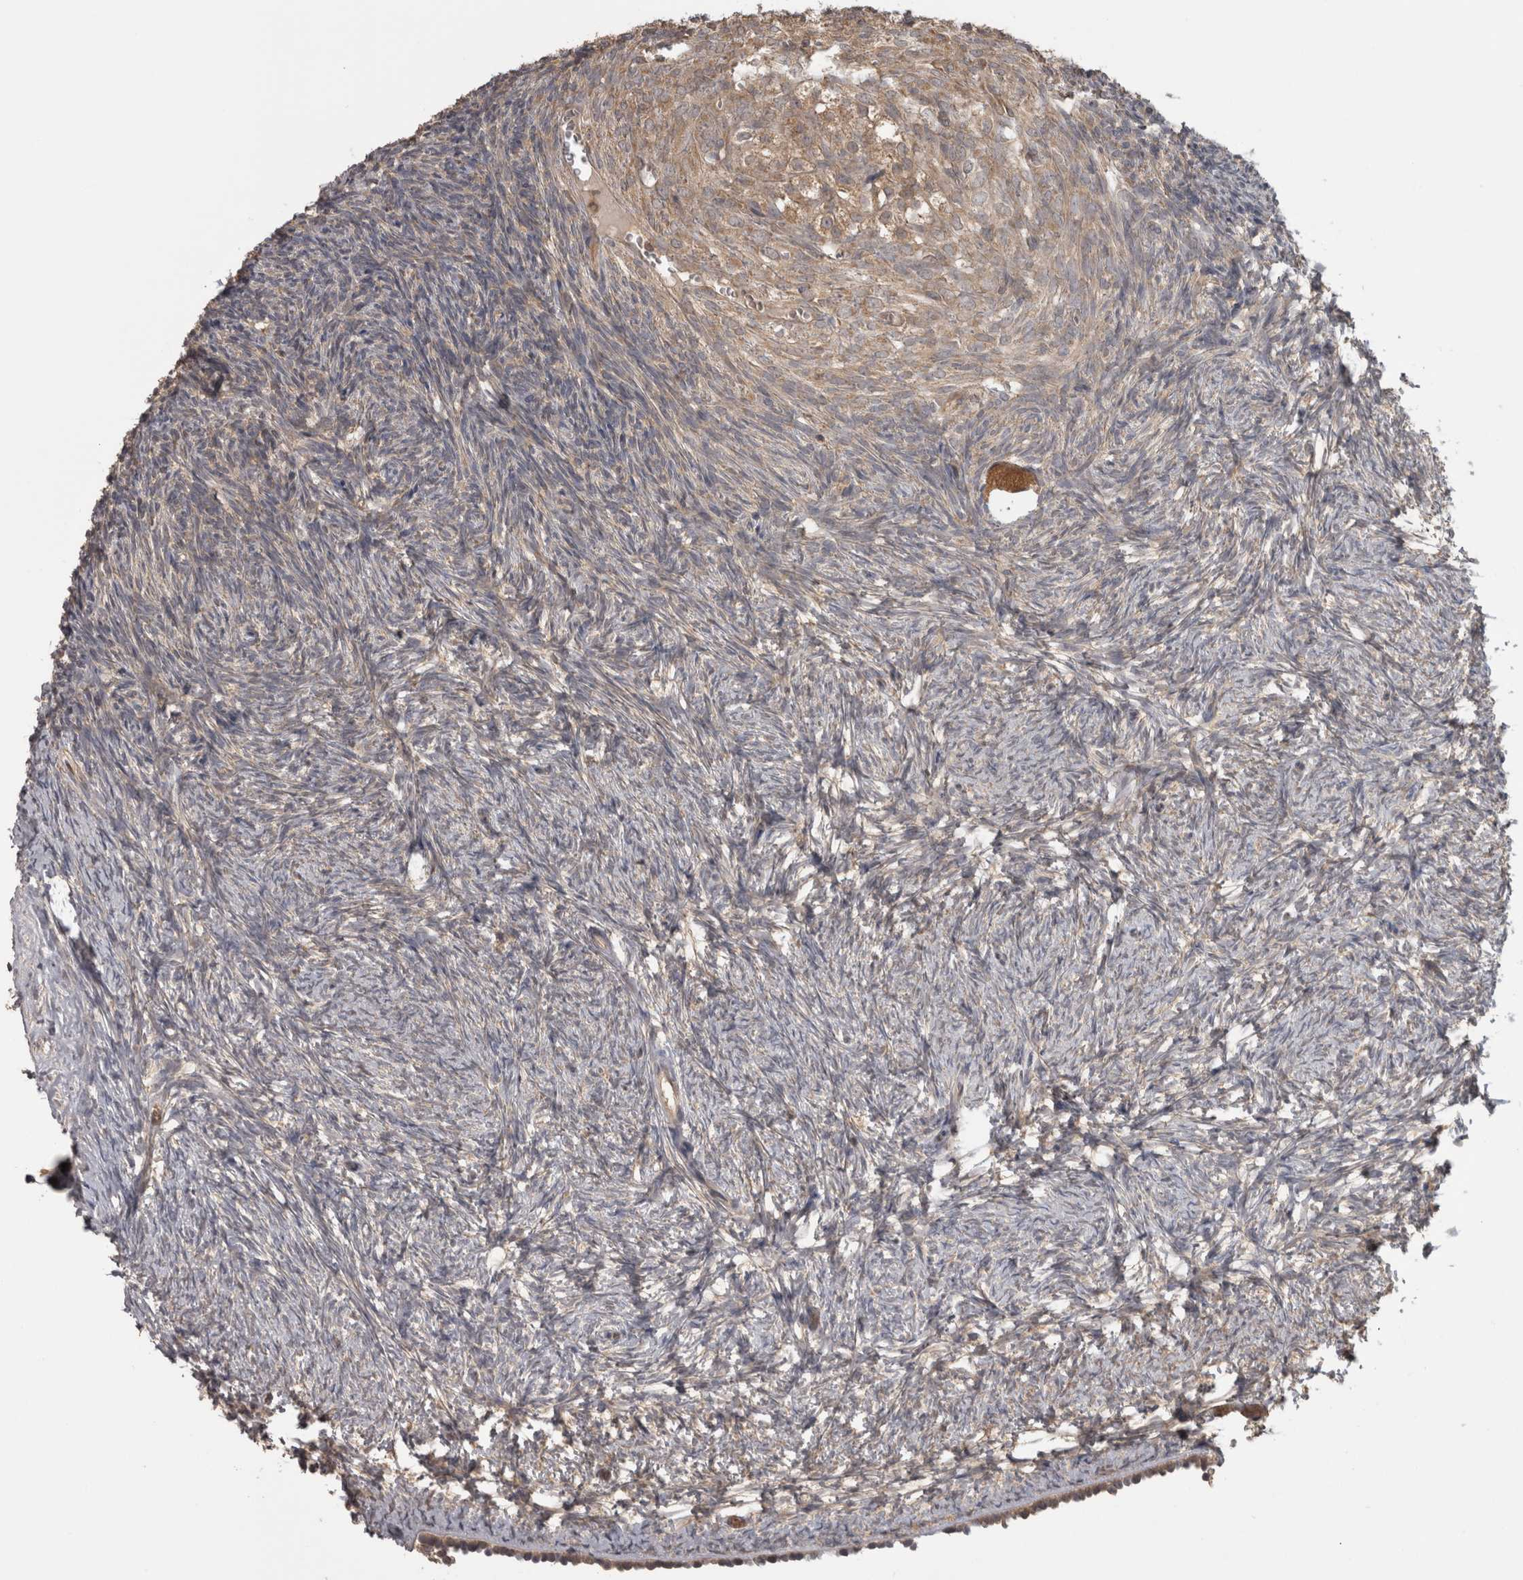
{"staining": {"intensity": "moderate", "quantity": ">75%", "location": "cytoplasmic/membranous"}, "tissue": "ovary", "cell_type": "Follicle cells", "image_type": "normal", "snomed": [{"axis": "morphology", "description": "Normal tissue, NOS"}, {"axis": "topography", "description": "Ovary"}], "caption": "Follicle cells show moderate cytoplasmic/membranous positivity in approximately >75% of cells in normal ovary.", "gene": "MICU3", "patient": {"sex": "female", "age": 34}}